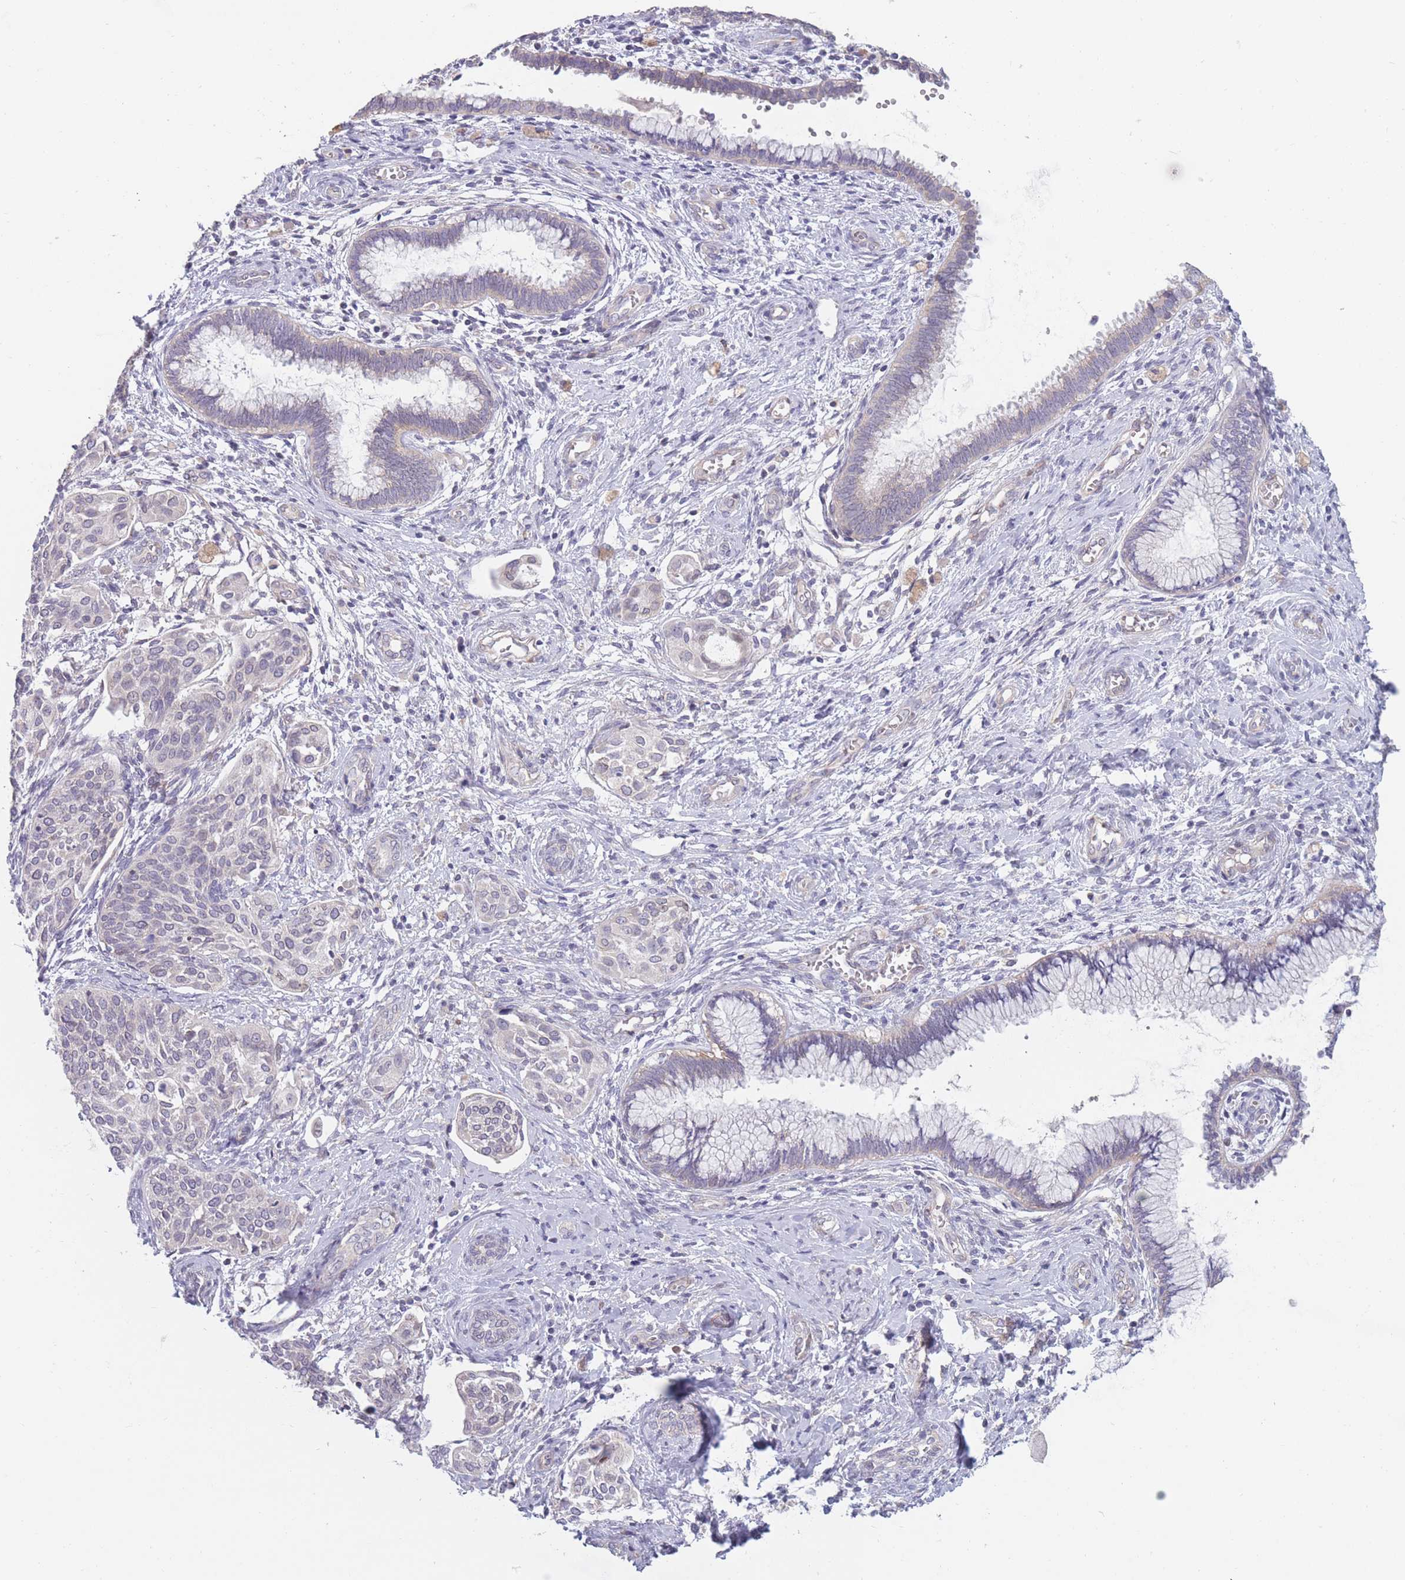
{"staining": {"intensity": "negative", "quantity": "none", "location": "none"}, "tissue": "cervical cancer", "cell_type": "Tumor cells", "image_type": "cancer", "snomed": [{"axis": "morphology", "description": "Squamous cell carcinoma, NOS"}, {"axis": "topography", "description": "Cervix"}], "caption": "DAB (3,3'-diaminobenzidine) immunohistochemical staining of cervical cancer demonstrates no significant expression in tumor cells.", "gene": "CCNQ", "patient": {"sex": "female", "age": 44}}